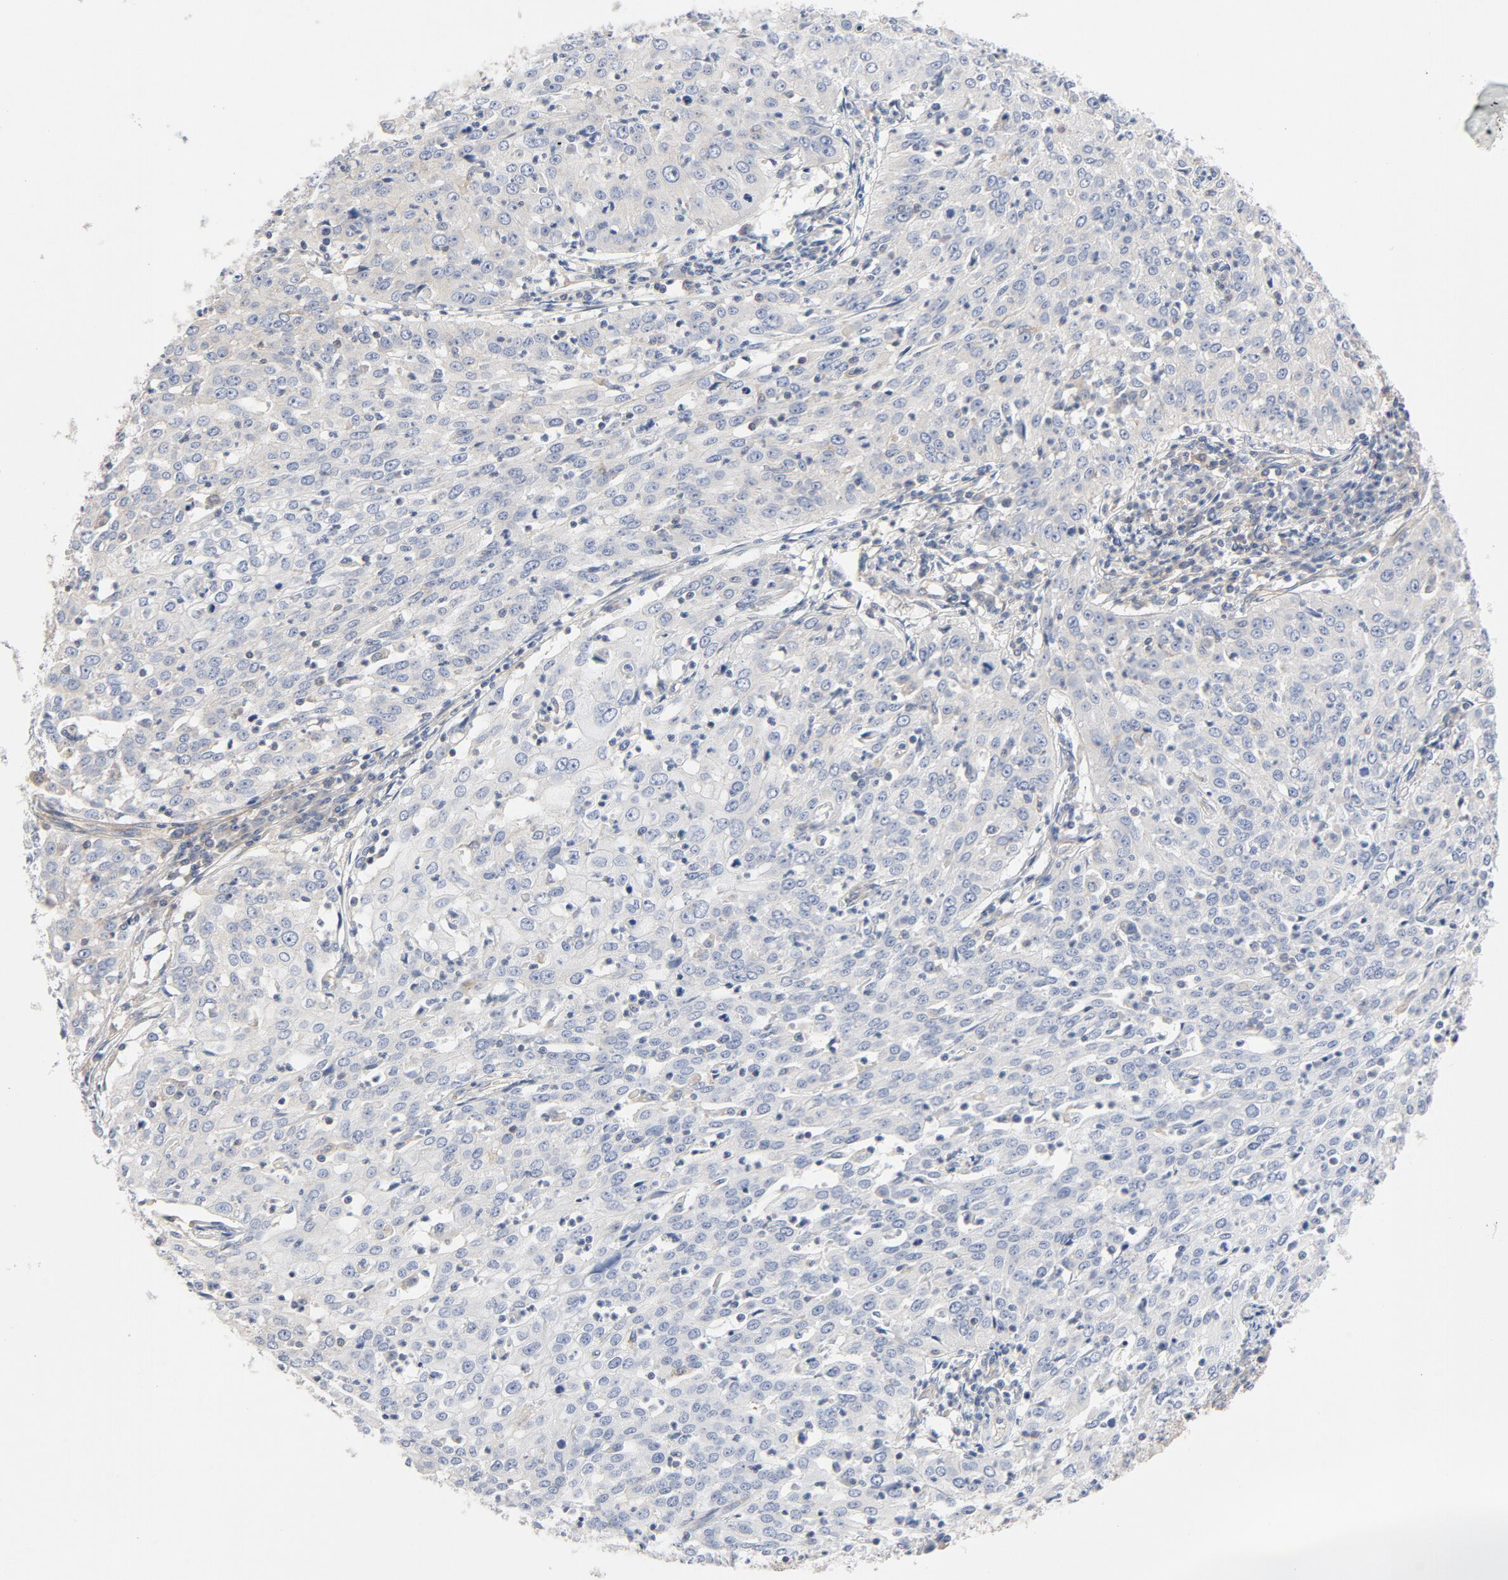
{"staining": {"intensity": "weak", "quantity": "<25%", "location": "cytoplasmic/membranous"}, "tissue": "cervical cancer", "cell_type": "Tumor cells", "image_type": "cancer", "snomed": [{"axis": "morphology", "description": "Squamous cell carcinoma, NOS"}, {"axis": "topography", "description": "Cervix"}], "caption": "Immunohistochemistry (IHC) photomicrograph of human cervical cancer (squamous cell carcinoma) stained for a protein (brown), which exhibits no expression in tumor cells.", "gene": "RABEP1", "patient": {"sex": "female", "age": 39}}